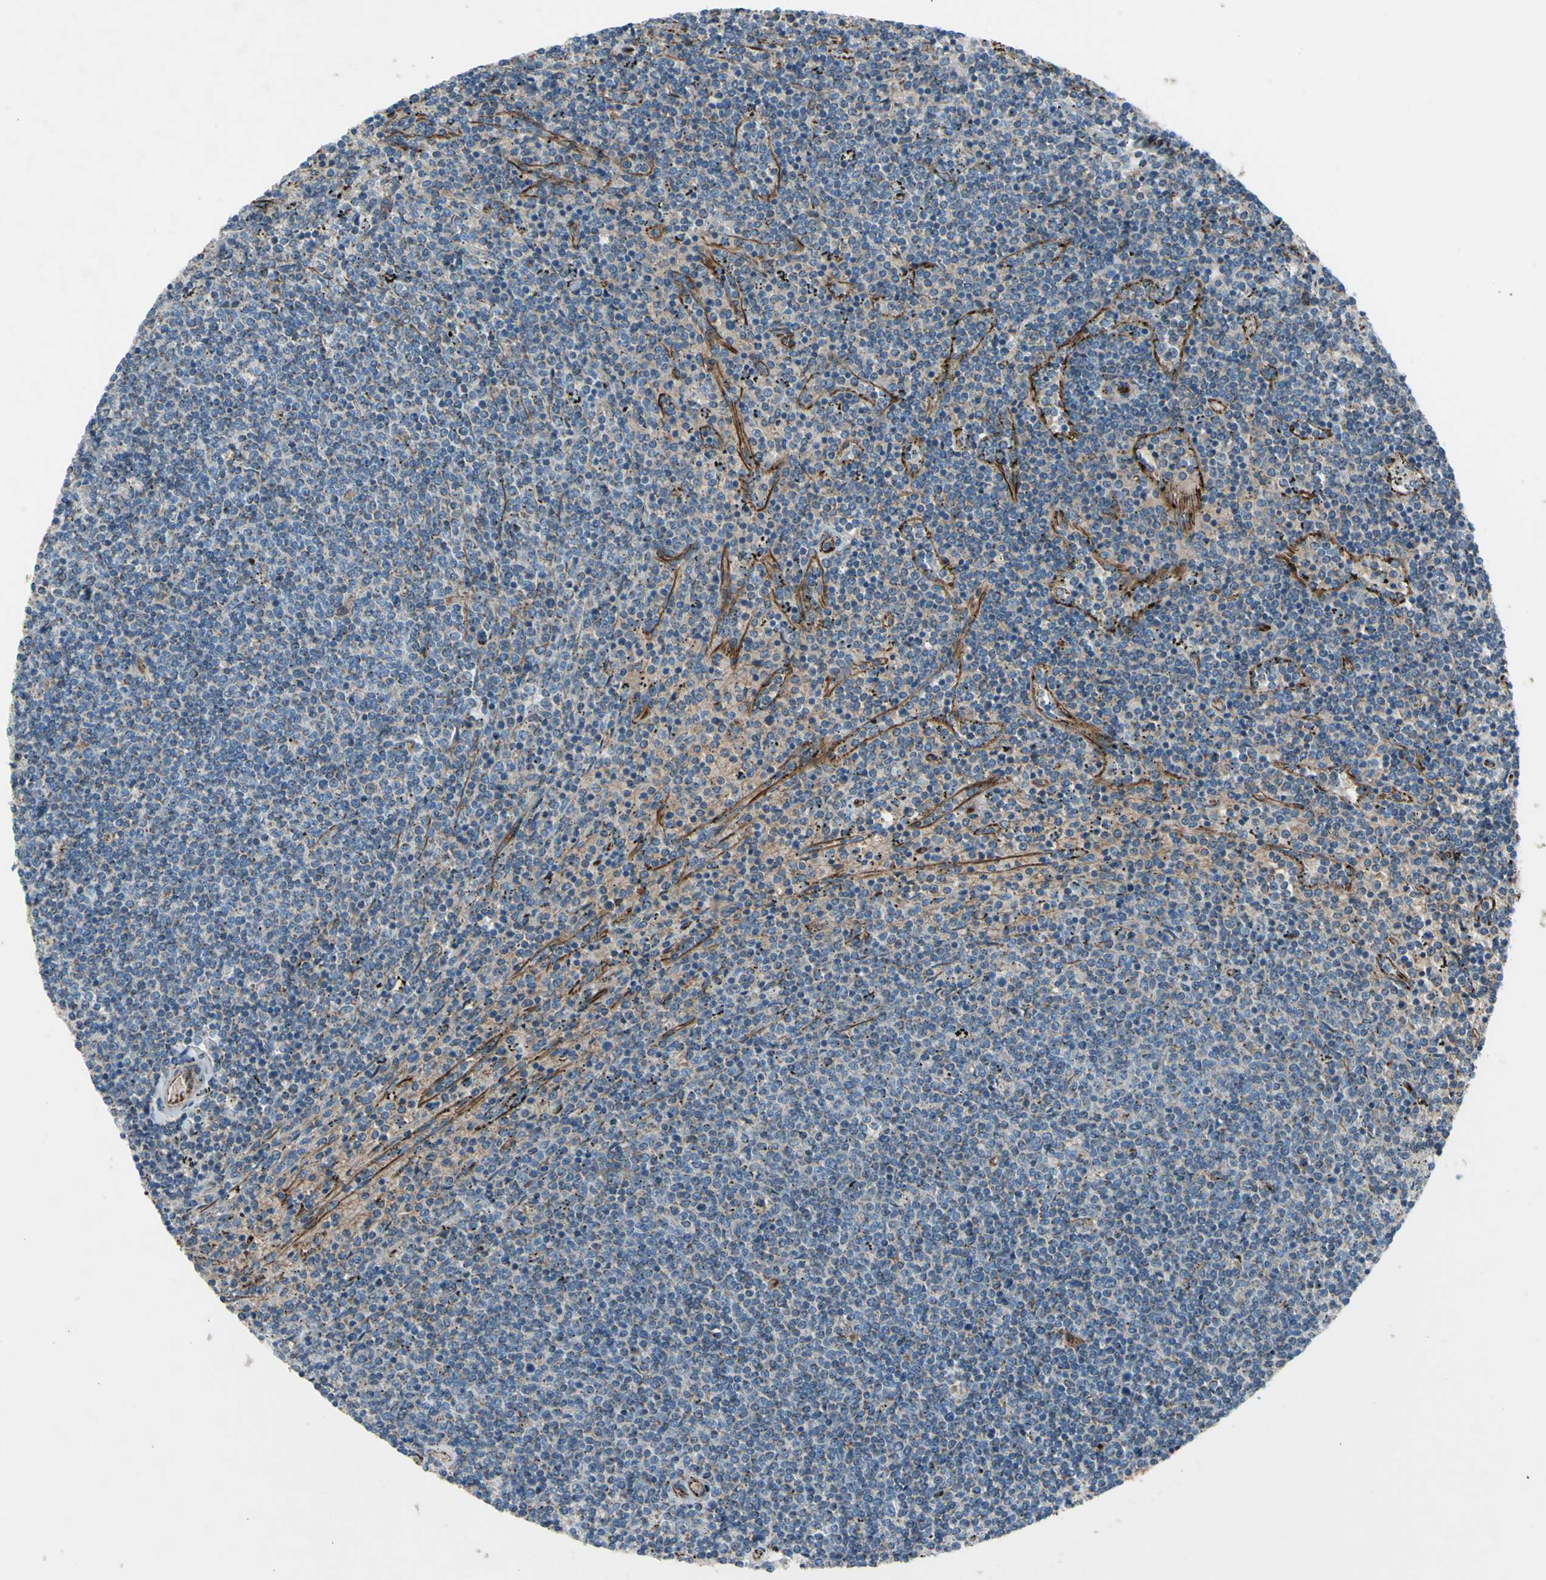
{"staining": {"intensity": "weak", "quantity": "25%-75%", "location": "cytoplasmic/membranous"}, "tissue": "lymphoma", "cell_type": "Tumor cells", "image_type": "cancer", "snomed": [{"axis": "morphology", "description": "Malignant lymphoma, non-Hodgkin's type, Low grade"}, {"axis": "topography", "description": "Spleen"}], "caption": "Immunohistochemical staining of human low-grade malignant lymphoma, non-Hodgkin's type demonstrates weak cytoplasmic/membranous protein expression in about 25%-75% of tumor cells.", "gene": "EMC7", "patient": {"sex": "female", "age": 50}}